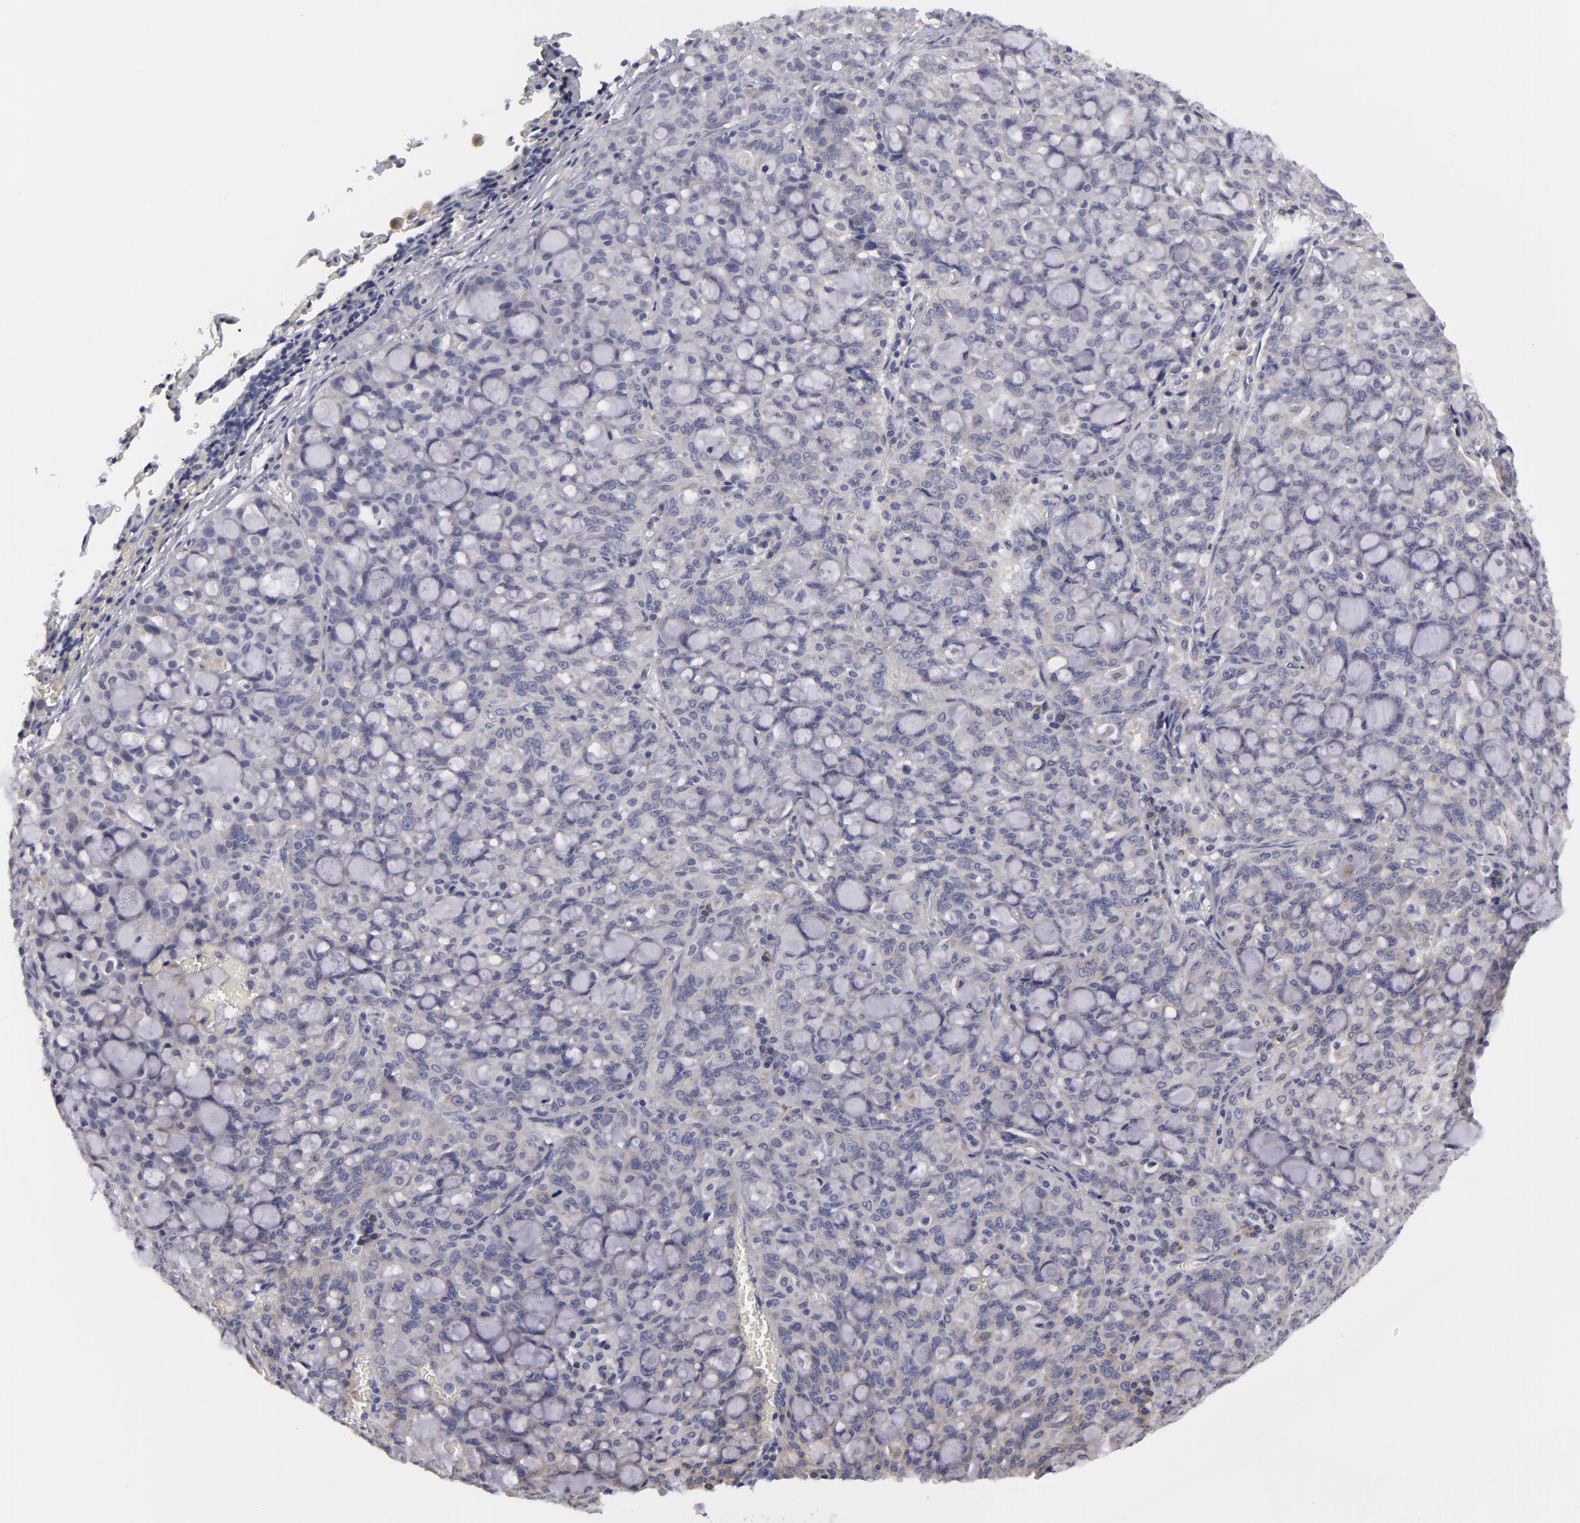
{"staining": {"intensity": "weak", "quantity": "<25%", "location": "cytoplasmic/membranous"}, "tissue": "lung cancer", "cell_type": "Tumor cells", "image_type": "cancer", "snomed": [{"axis": "morphology", "description": "Adenocarcinoma, NOS"}, {"axis": "topography", "description": "Lung"}], "caption": "IHC histopathology image of lung cancer stained for a protein (brown), which displays no positivity in tumor cells.", "gene": "ATP2B3", "patient": {"sex": "female", "age": 44}}